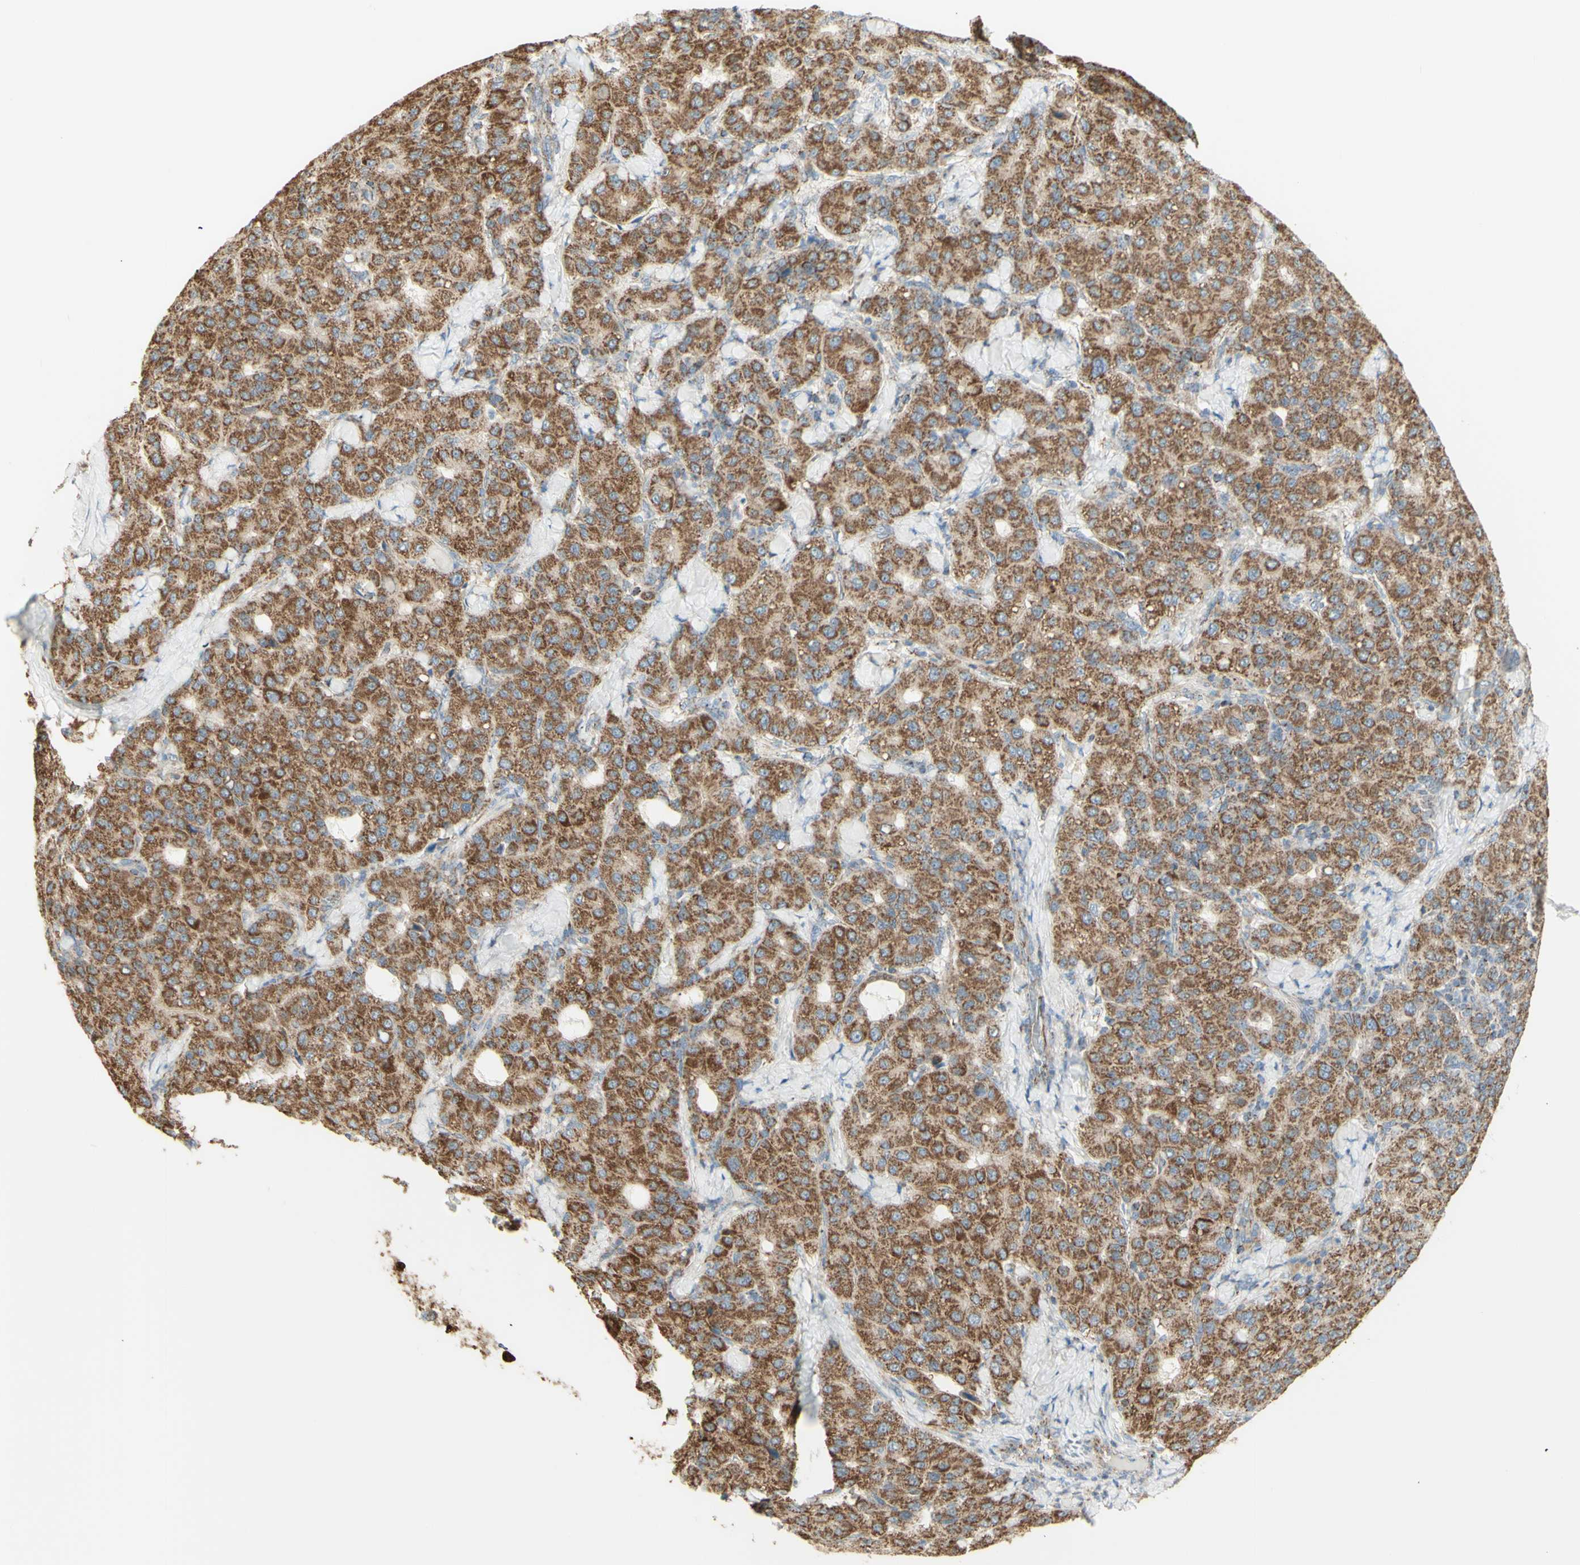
{"staining": {"intensity": "moderate", "quantity": ">75%", "location": "cytoplasmic/membranous"}, "tissue": "liver cancer", "cell_type": "Tumor cells", "image_type": "cancer", "snomed": [{"axis": "morphology", "description": "Carcinoma, Hepatocellular, NOS"}, {"axis": "topography", "description": "Liver"}], "caption": "IHC photomicrograph of neoplastic tissue: human liver cancer stained using immunohistochemistry (IHC) demonstrates medium levels of moderate protein expression localized specifically in the cytoplasmic/membranous of tumor cells, appearing as a cytoplasmic/membranous brown color.", "gene": "LETM1", "patient": {"sex": "male", "age": 65}}